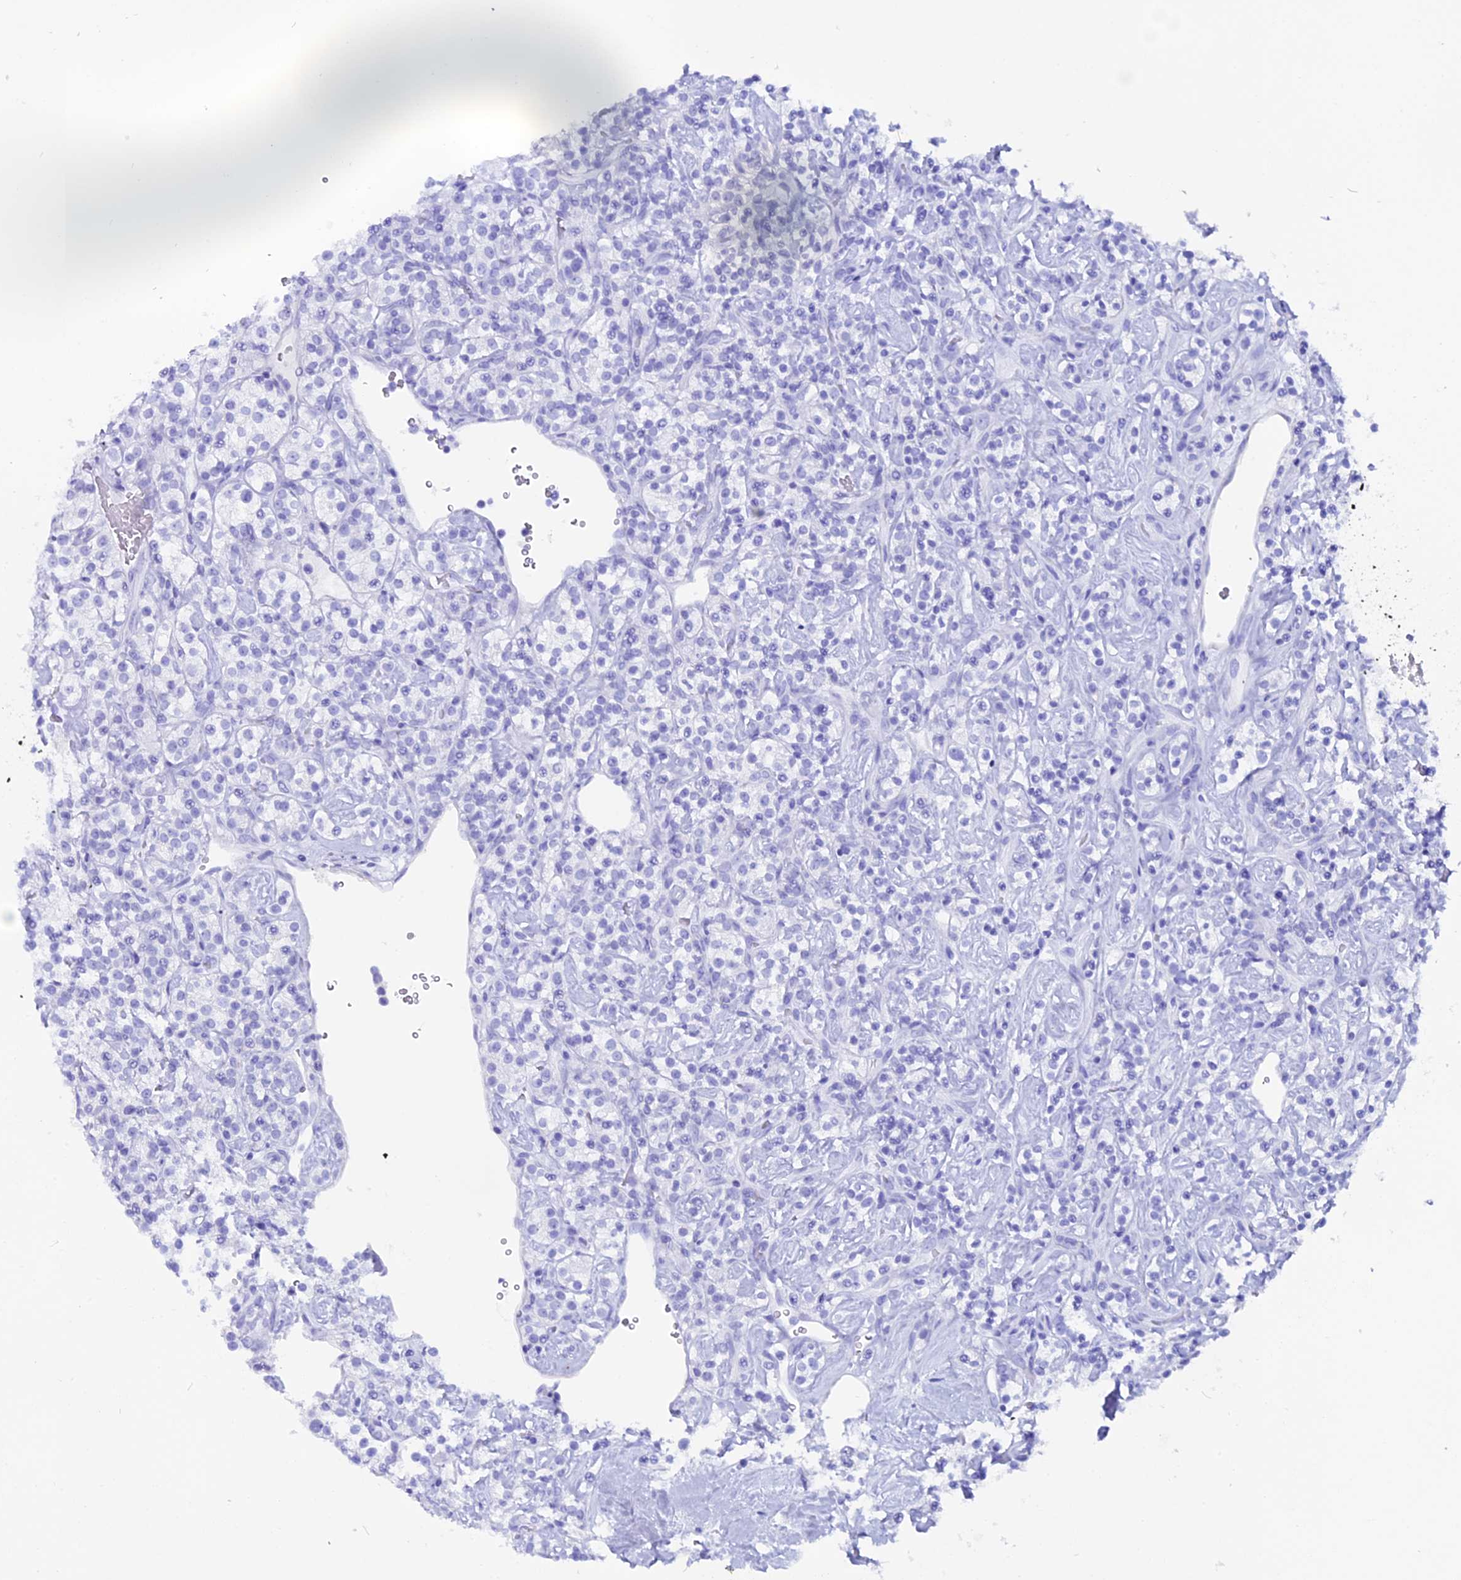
{"staining": {"intensity": "negative", "quantity": "none", "location": "none"}, "tissue": "renal cancer", "cell_type": "Tumor cells", "image_type": "cancer", "snomed": [{"axis": "morphology", "description": "Adenocarcinoma, NOS"}, {"axis": "topography", "description": "Kidney"}], "caption": "This histopathology image is of adenocarcinoma (renal) stained with immunohistochemistry to label a protein in brown with the nuclei are counter-stained blue. There is no staining in tumor cells. Nuclei are stained in blue.", "gene": "ANKRD29", "patient": {"sex": "male", "age": 77}}